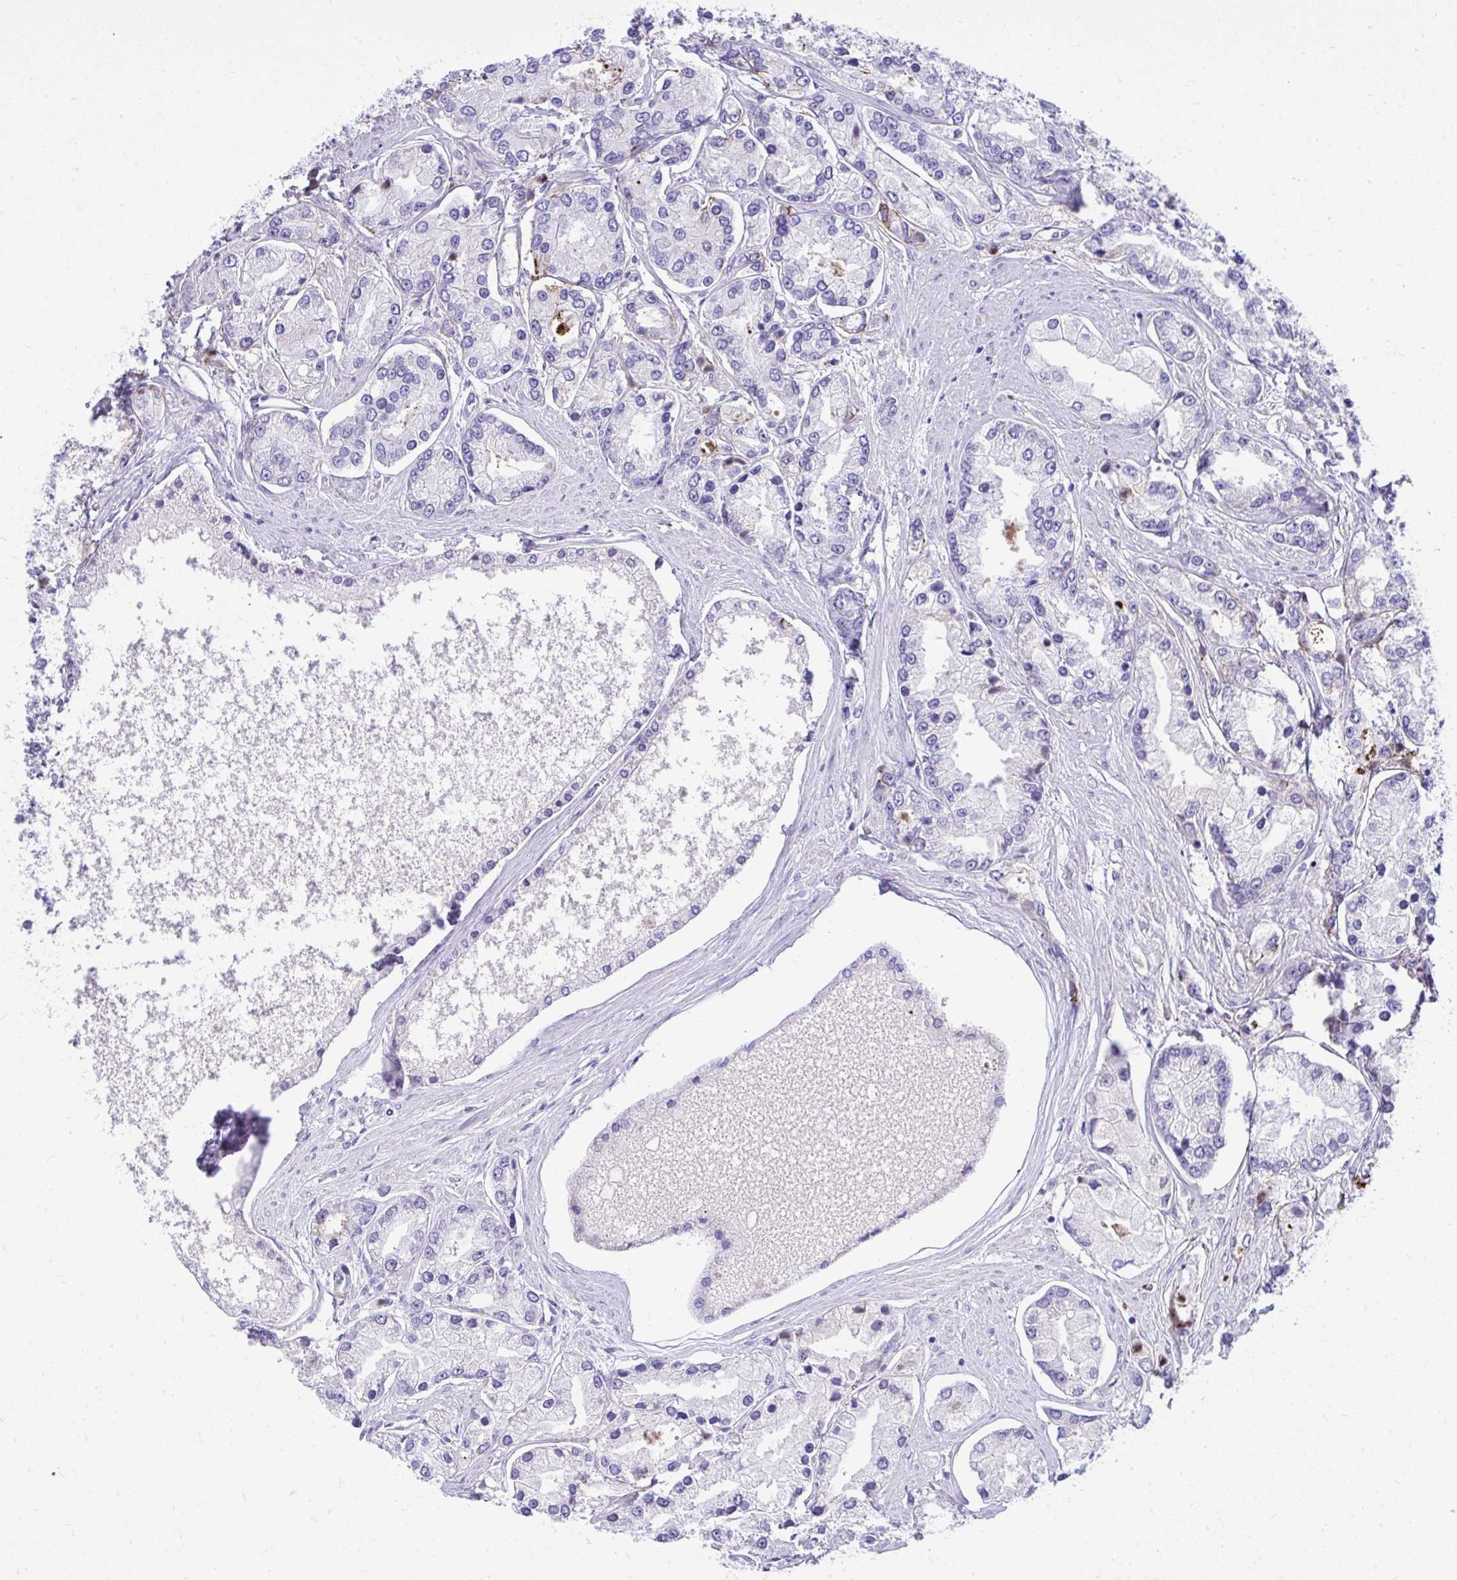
{"staining": {"intensity": "negative", "quantity": "none", "location": "none"}, "tissue": "prostate cancer", "cell_type": "Tumor cells", "image_type": "cancer", "snomed": [{"axis": "morphology", "description": "Adenocarcinoma, High grade"}, {"axis": "topography", "description": "Prostate"}], "caption": "This is an immunohistochemistry (IHC) histopathology image of human prostate cancer. There is no expression in tumor cells.", "gene": "HRG", "patient": {"sex": "male", "age": 66}}